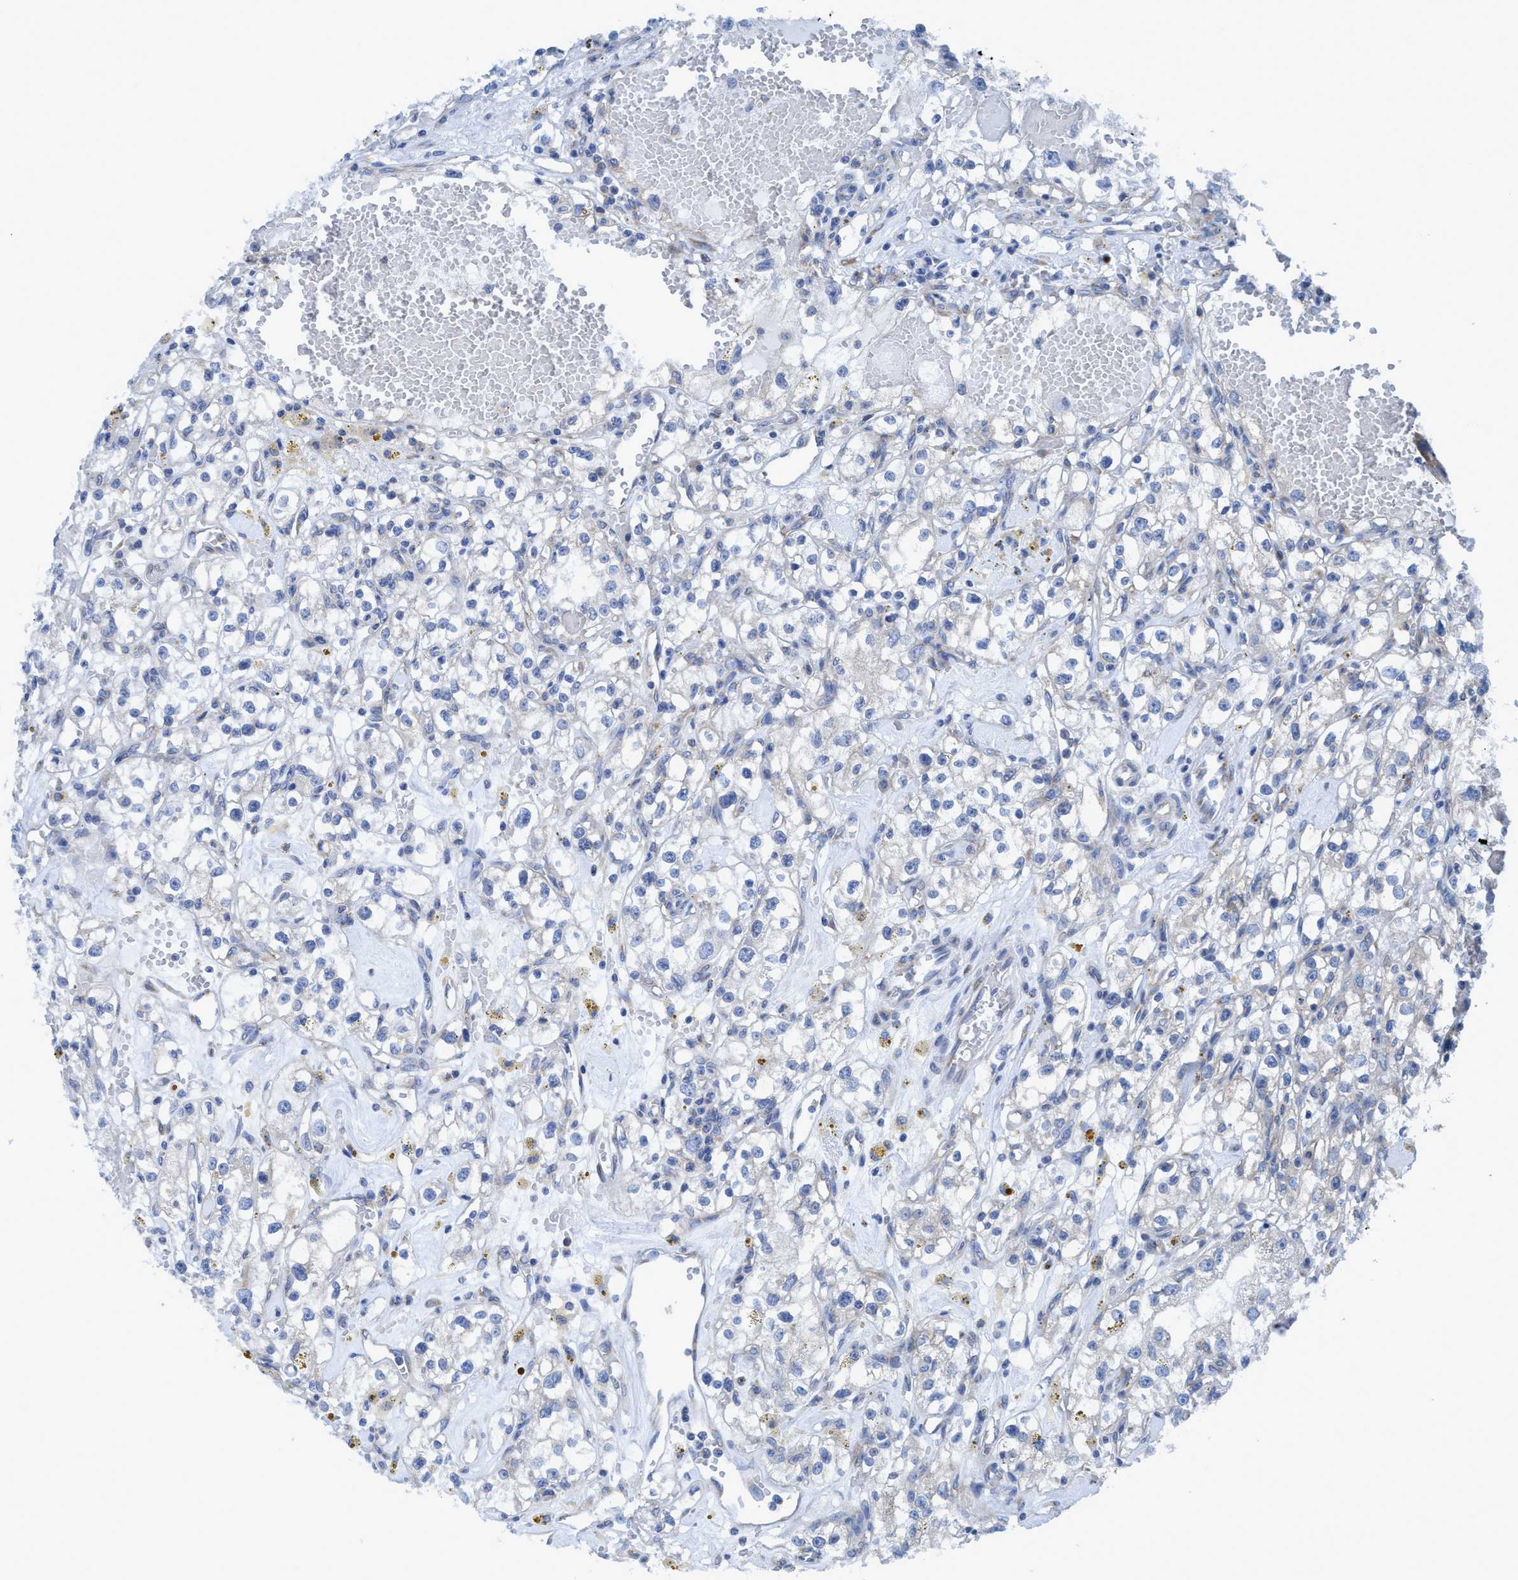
{"staining": {"intensity": "negative", "quantity": "none", "location": "none"}, "tissue": "renal cancer", "cell_type": "Tumor cells", "image_type": "cancer", "snomed": [{"axis": "morphology", "description": "Adenocarcinoma, NOS"}, {"axis": "topography", "description": "Kidney"}], "caption": "Adenocarcinoma (renal) stained for a protein using IHC demonstrates no staining tumor cells.", "gene": "NMT1", "patient": {"sex": "male", "age": 56}}